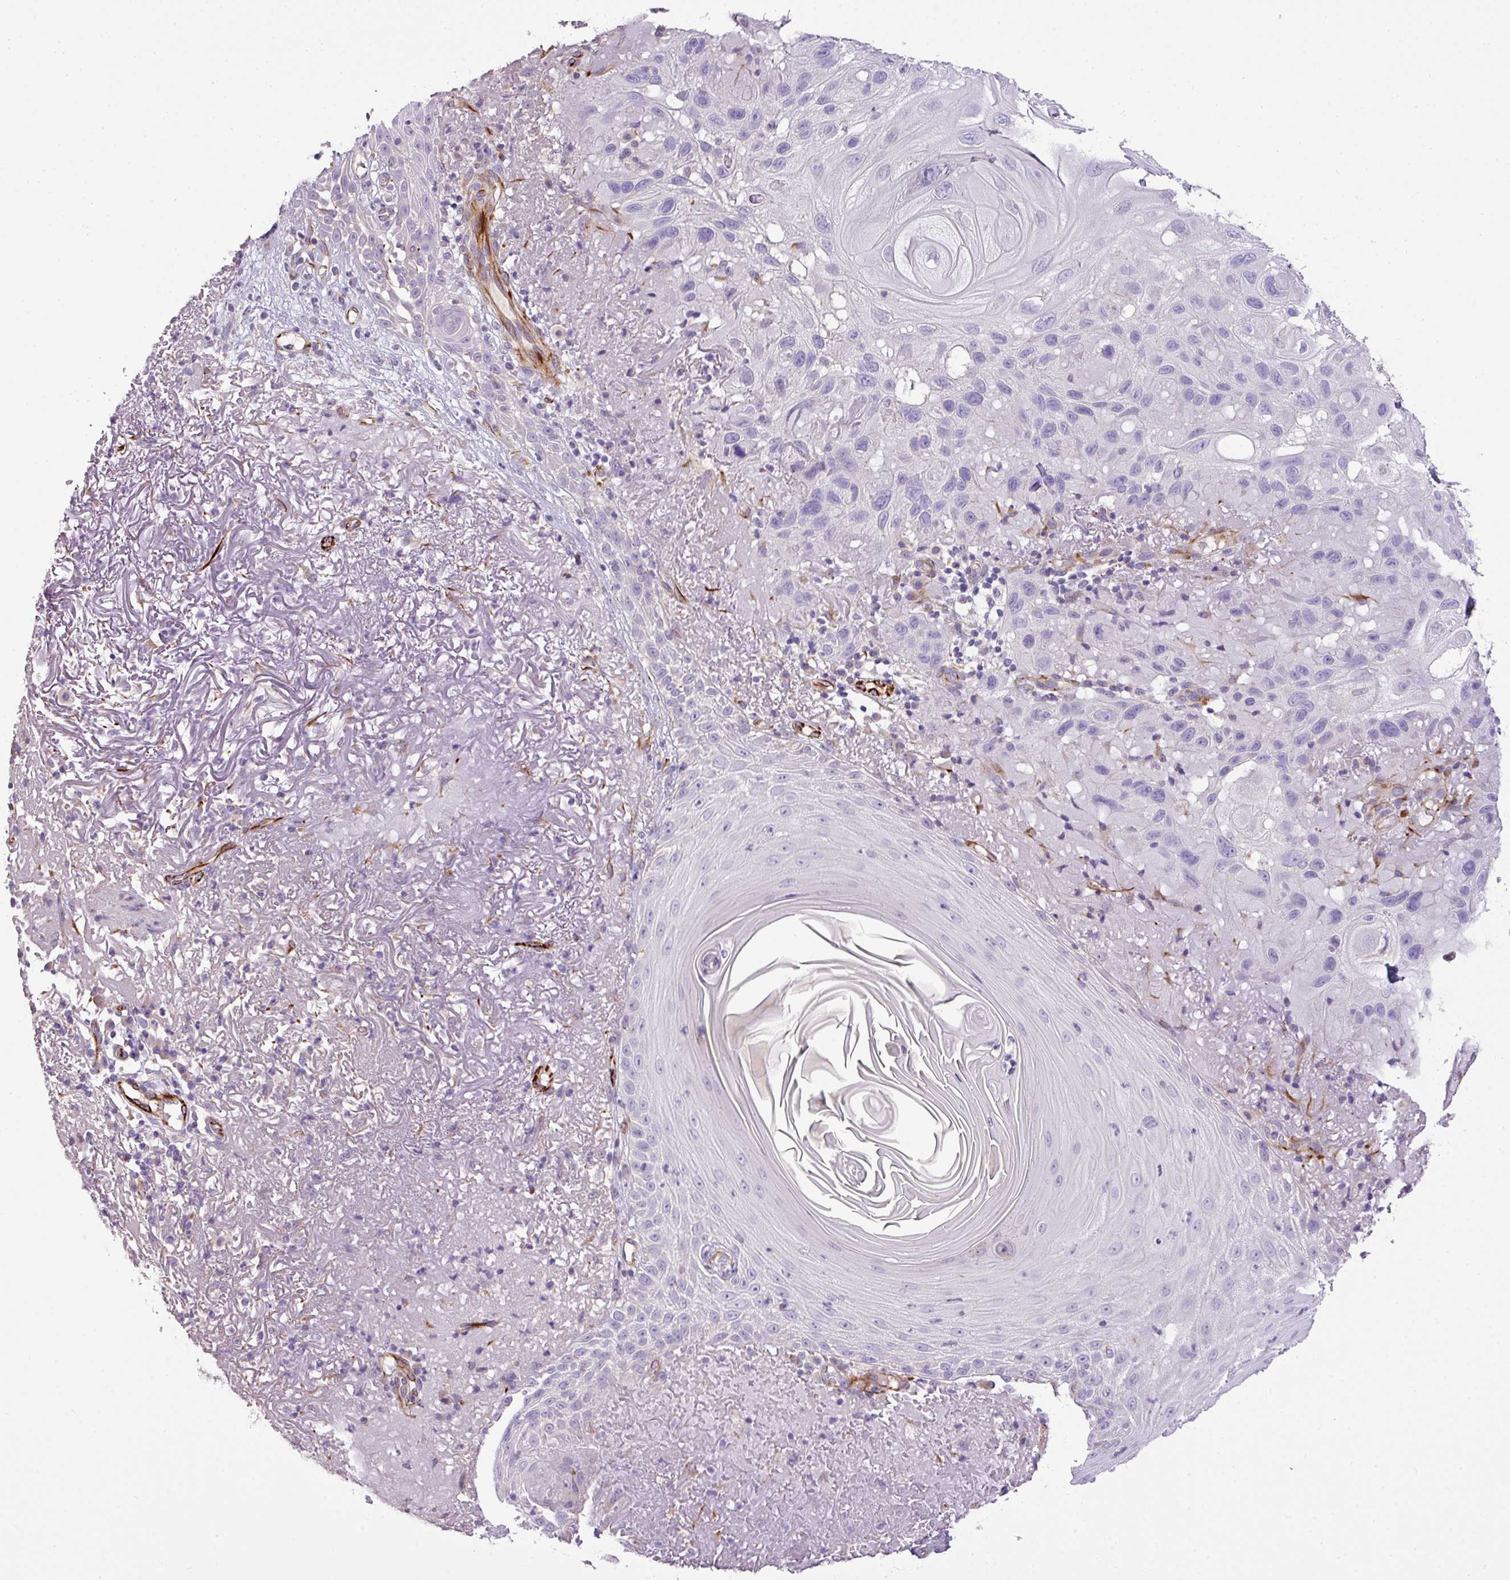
{"staining": {"intensity": "negative", "quantity": "none", "location": "none"}, "tissue": "skin cancer", "cell_type": "Tumor cells", "image_type": "cancer", "snomed": [{"axis": "morphology", "description": "Normal tissue, NOS"}, {"axis": "morphology", "description": "Squamous cell carcinoma, NOS"}, {"axis": "topography", "description": "Skin"}], "caption": "Immunohistochemical staining of squamous cell carcinoma (skin) reveals no significant staining in tumor cells.", "gene": "ENSG00000273748", "patient": {"sex": "female", "age": 96}}